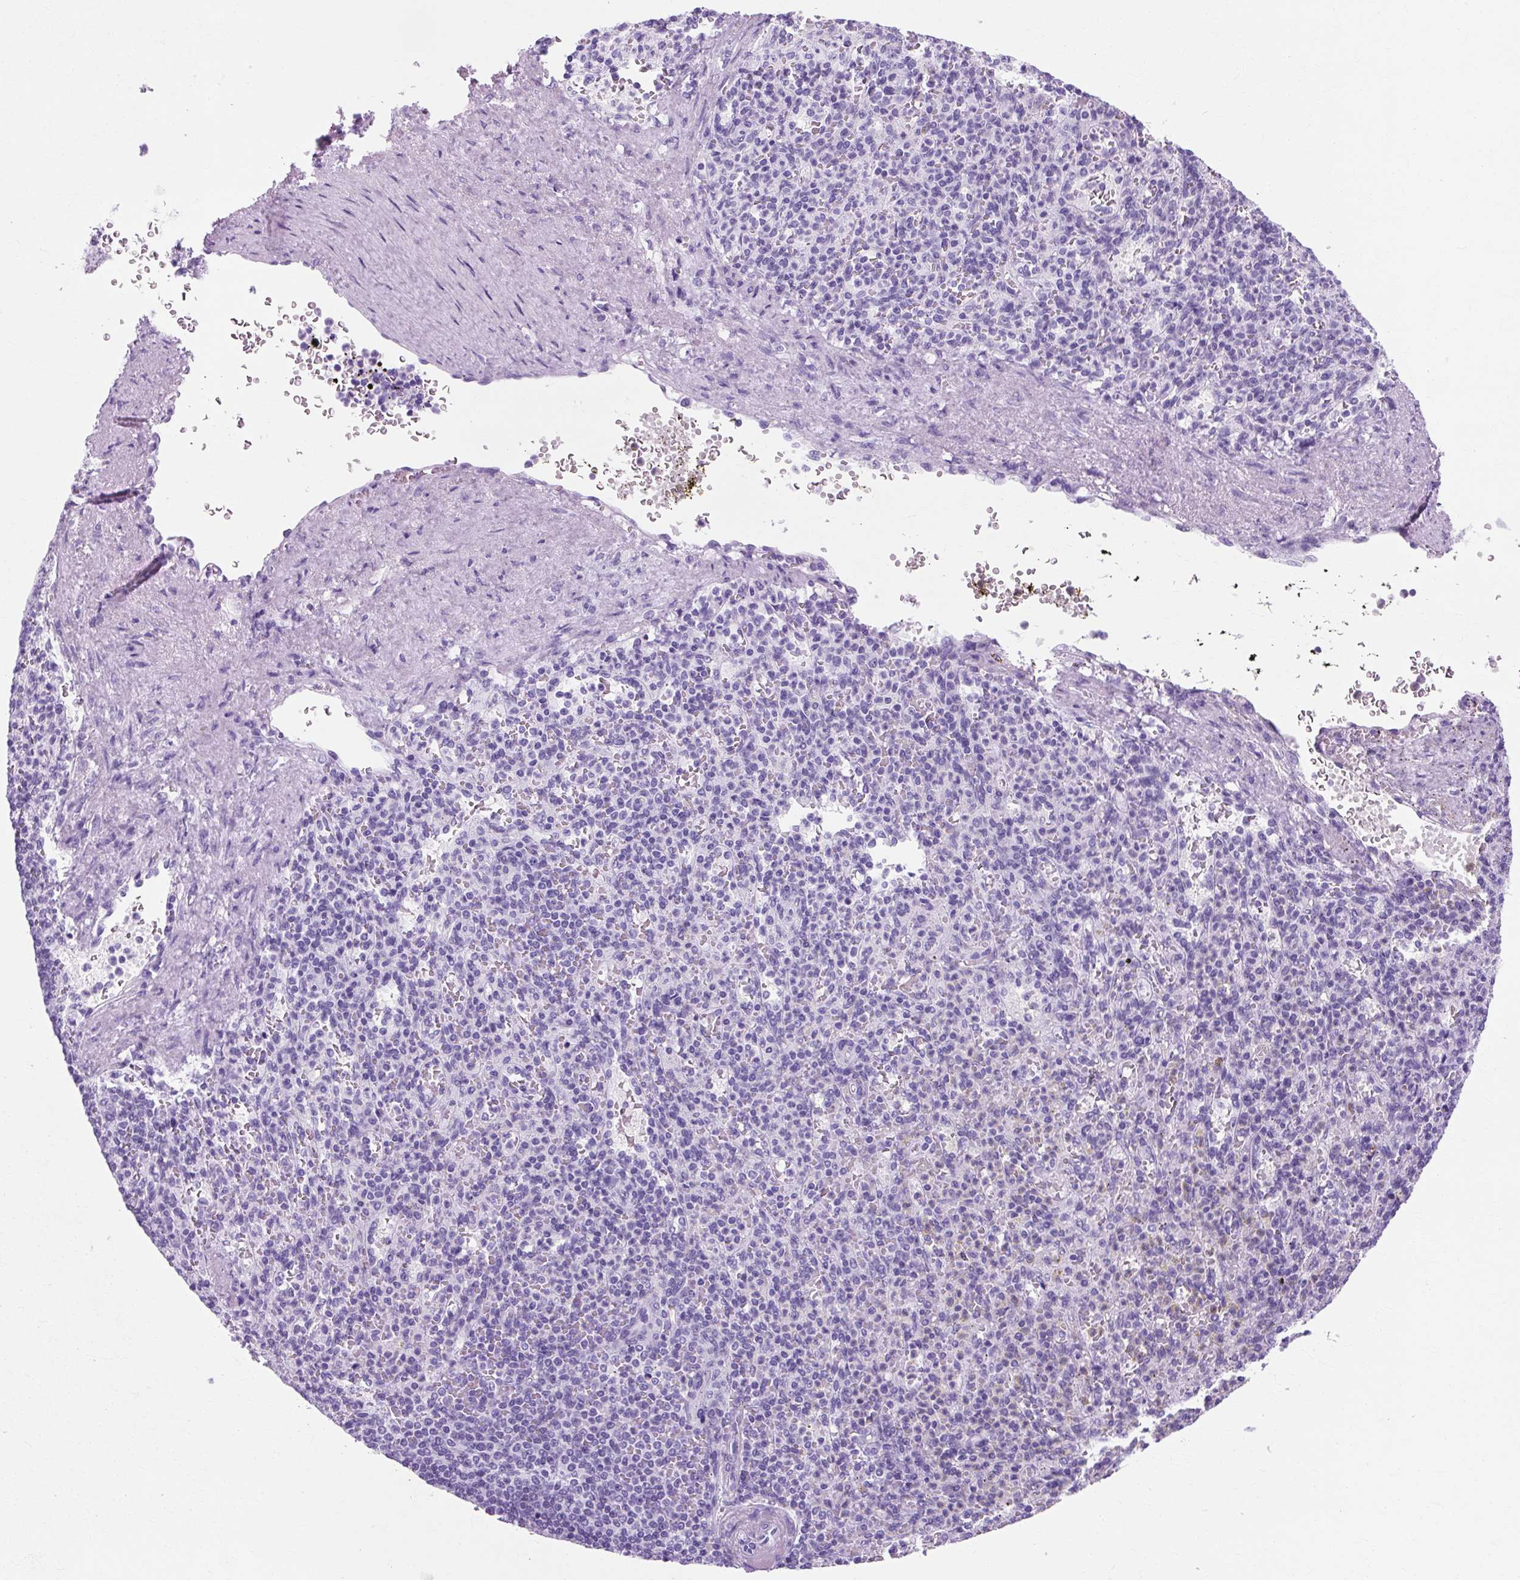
{"staining": {"intensity": "negative", "quantity": "none", "location": "none"}, "tissue": "spleen", "cell_type": "Cells in red pulp", "image_type": "normal", "snomed": [{"axis": "morphology", "description": "Normal tissue, NOS"}, {"axis": "topography", "description": "Spleen"}], "caption": "High power microscopy image of an immunohistochemistry (IHC) histopathology image of unremarkable spleen, revealing no significant staining in cells in red pulp. (Stains: DAB (3,3'-diaminobenzidine) IHC with hematoxylin counter stain, Microscopy: brightfield microscopy at high magnification).", "gene": "TMEM89", "patient": {"sex": "female", "age": 74}}